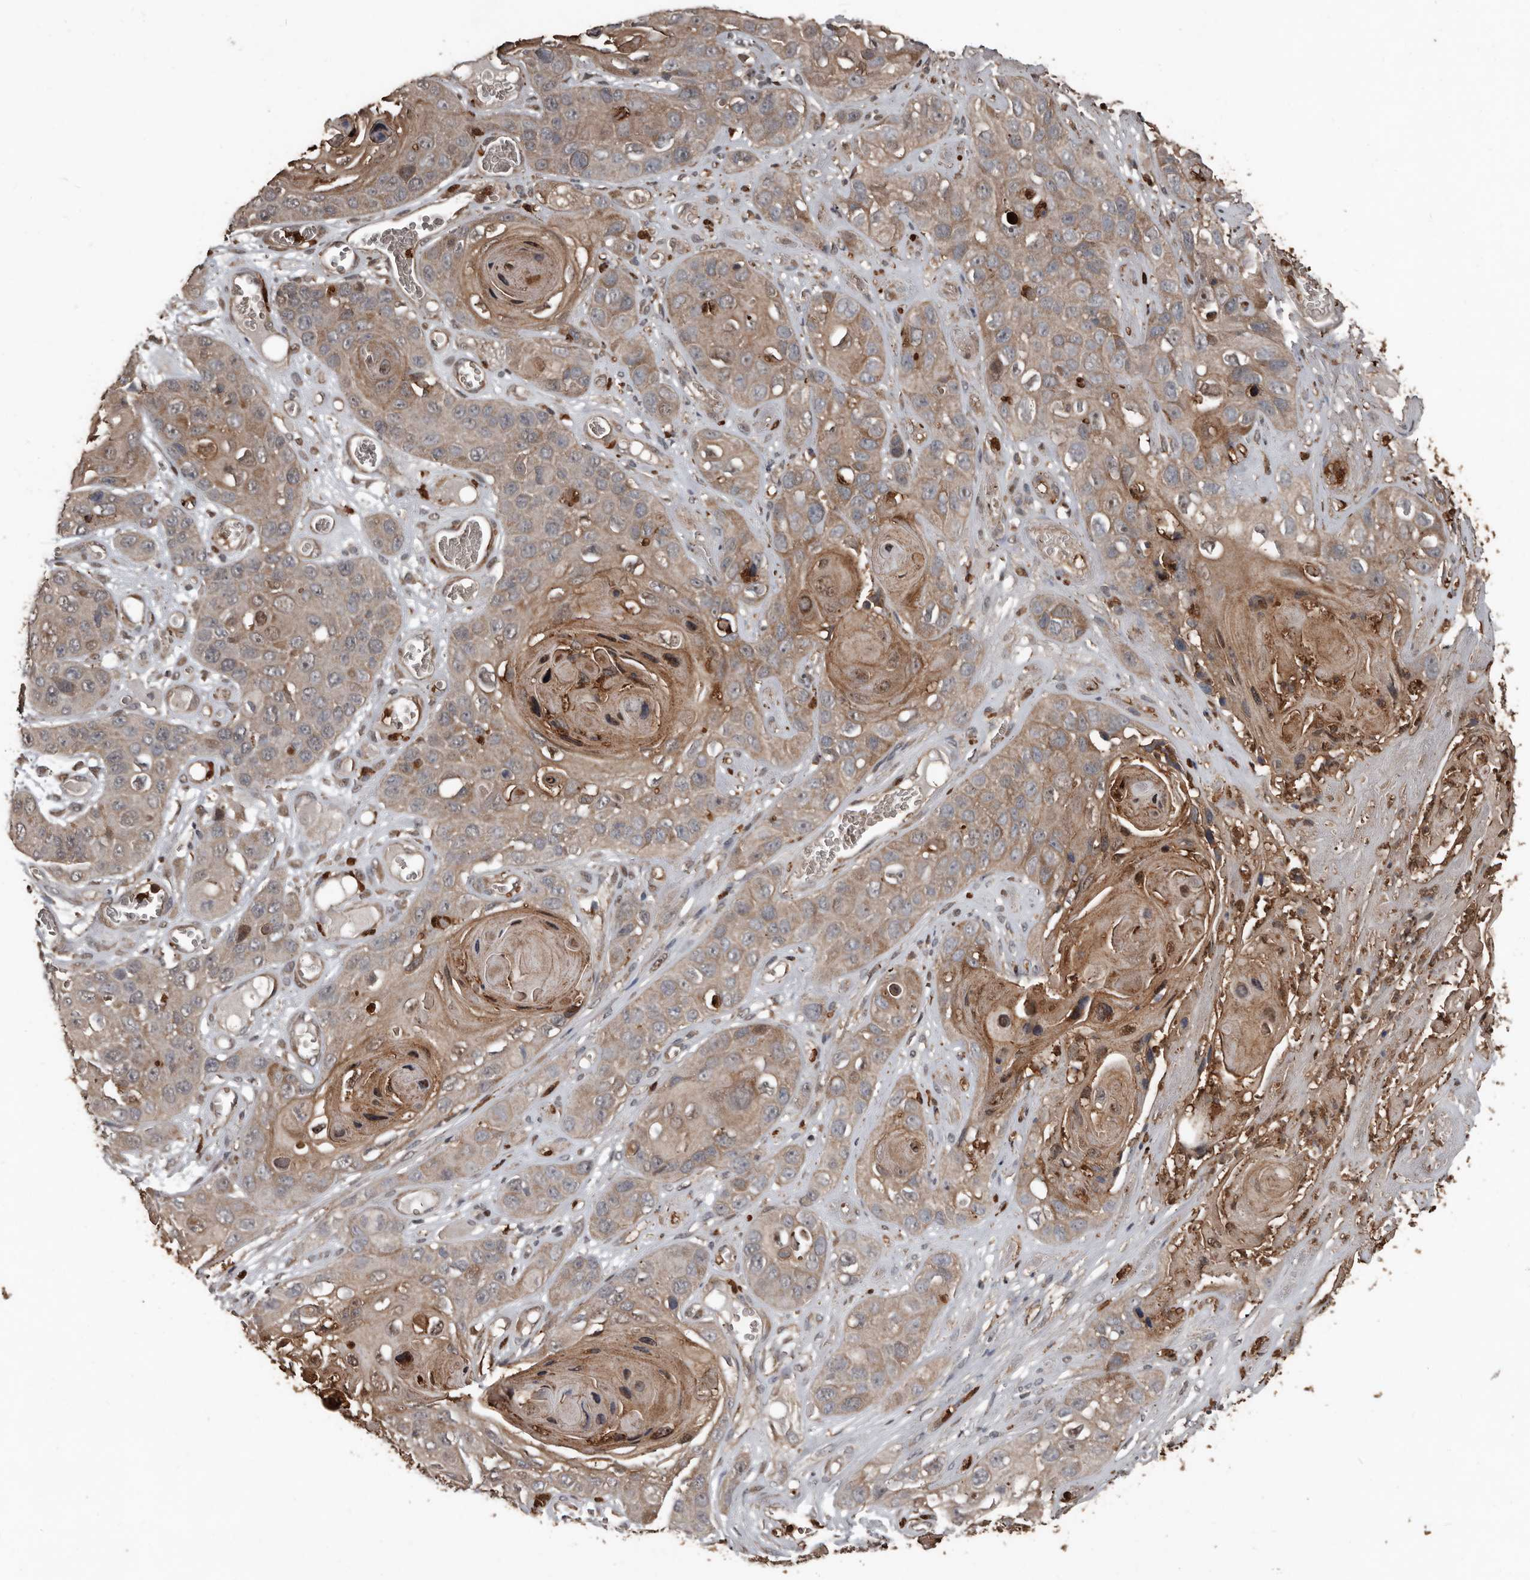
{"staining": {"intensity": "moderate", "quantity": ">75%", "location": "cytoplasmic/membranous"}, "tissue": "skin cancer", "cell_type": "Tumor cells", "image_type": "cancer", "snomed": [{"axis": "morphology", "description": "Squamous cell carcinoma, NOS"}, {"axis": "topography", "description": "Skin"}], "caption": "Protein expression analysis of human skin cancer reveals moderate cytoplasmic/membranous staining in about >75% of tumor cells. (DAB (3,3'-diaminobenzidine) IHC with brightfield microscopy, high magnification).", "gene": "FSBP", "patient": {"sex": "male", "age": 55}}